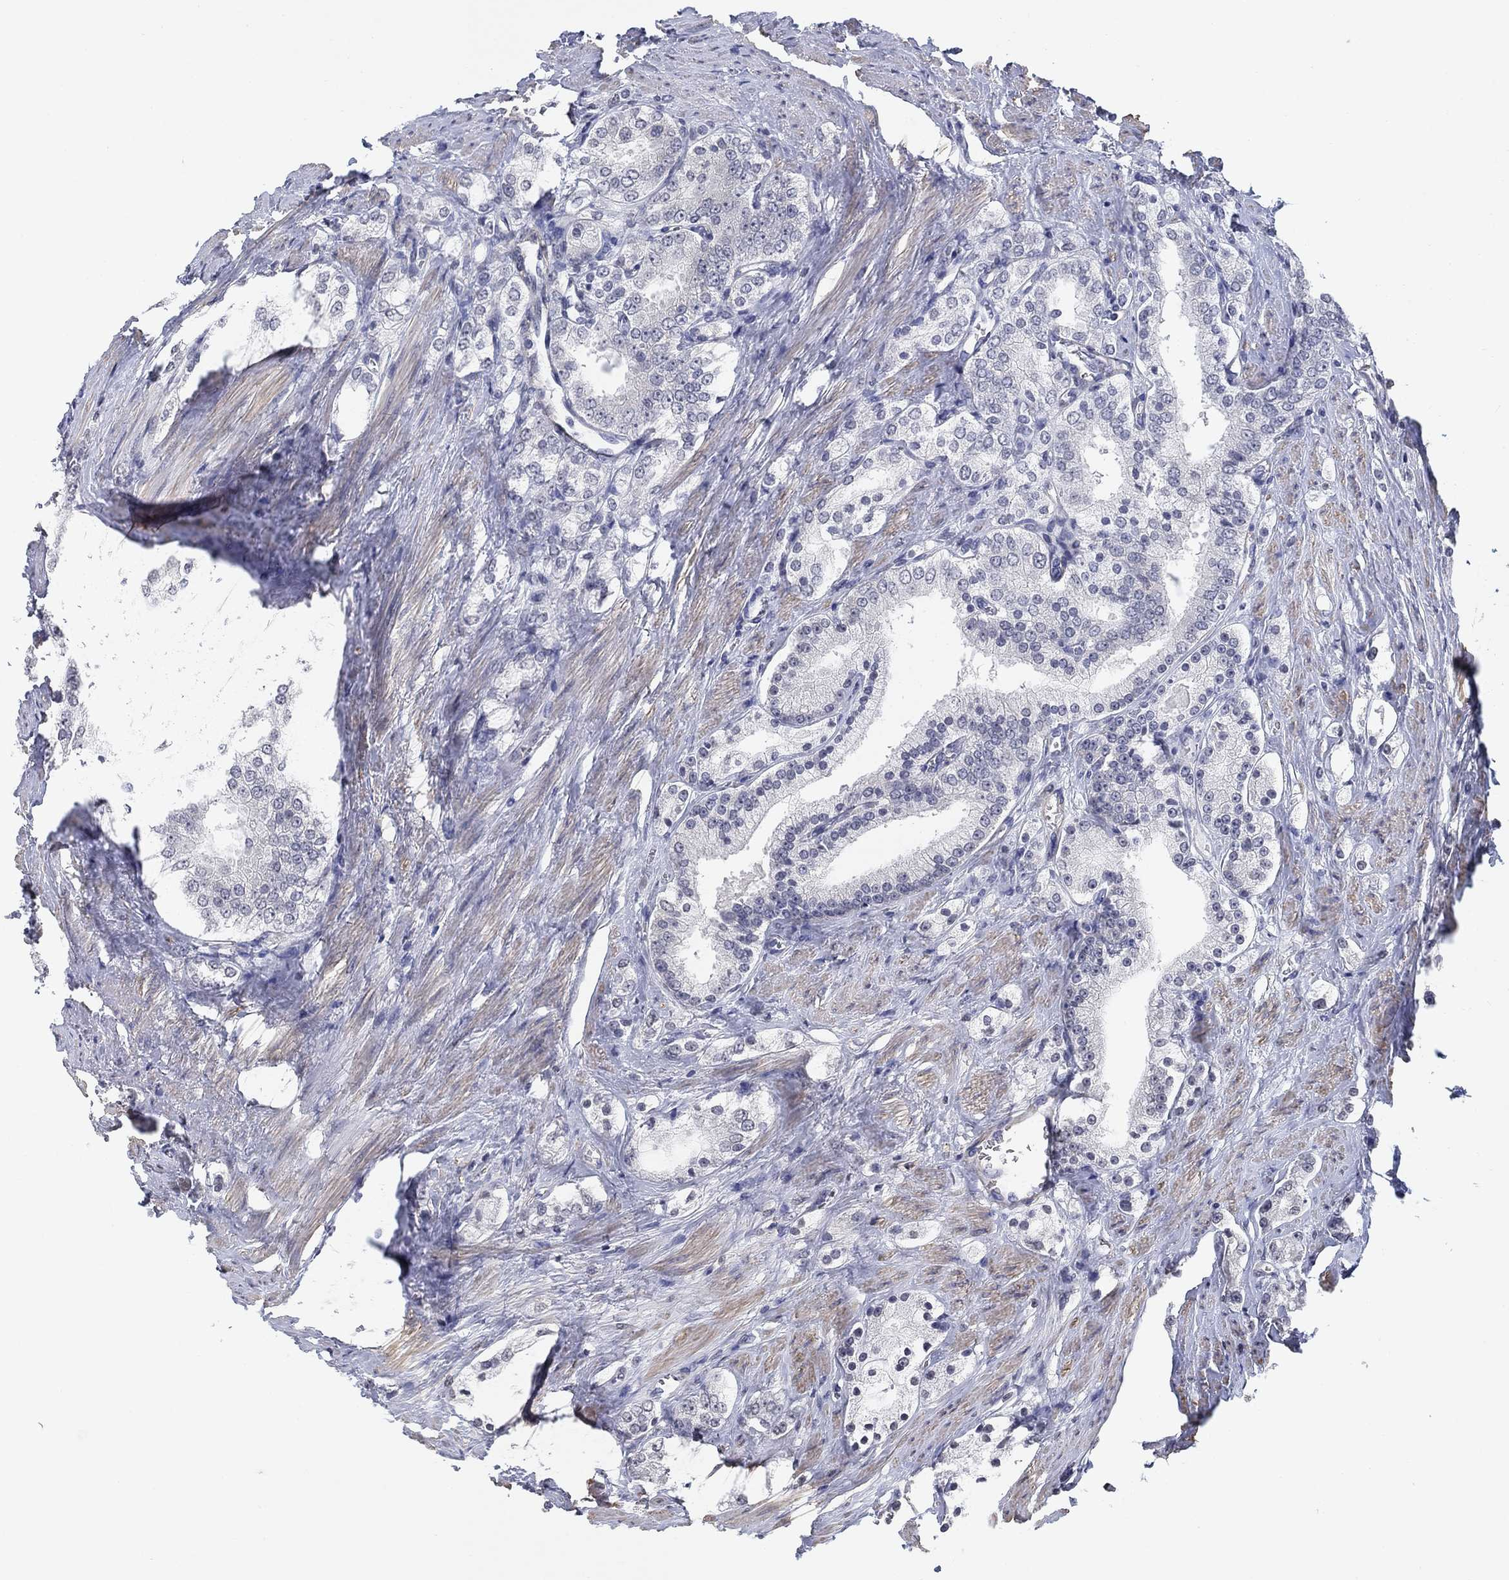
{"staining": {"intensity": "negative", "quantity": "none", "location": "none"}, "tissue": "prostate cancer", "cell_type": "Tumor cells", "image_type": "cancer", "snomed": [{"axis": "morphology", "description": "Adenocarcinoma, NOS"}, {"axis": "topography", "description": "Prostate and seminal vesicle, NOS"}, {"axis": "topography", "description": "Prostate"}], "caption": "IHC photomicrograph of neoplastic tissue: prostate cancer (adenocarcinoma) stained with DAB (3,3'-diaminobenzidine) displays no significant protein expression in tumor cells.", "gene": "OTUB2", "patient": {"sex": "male", "age": 67}}